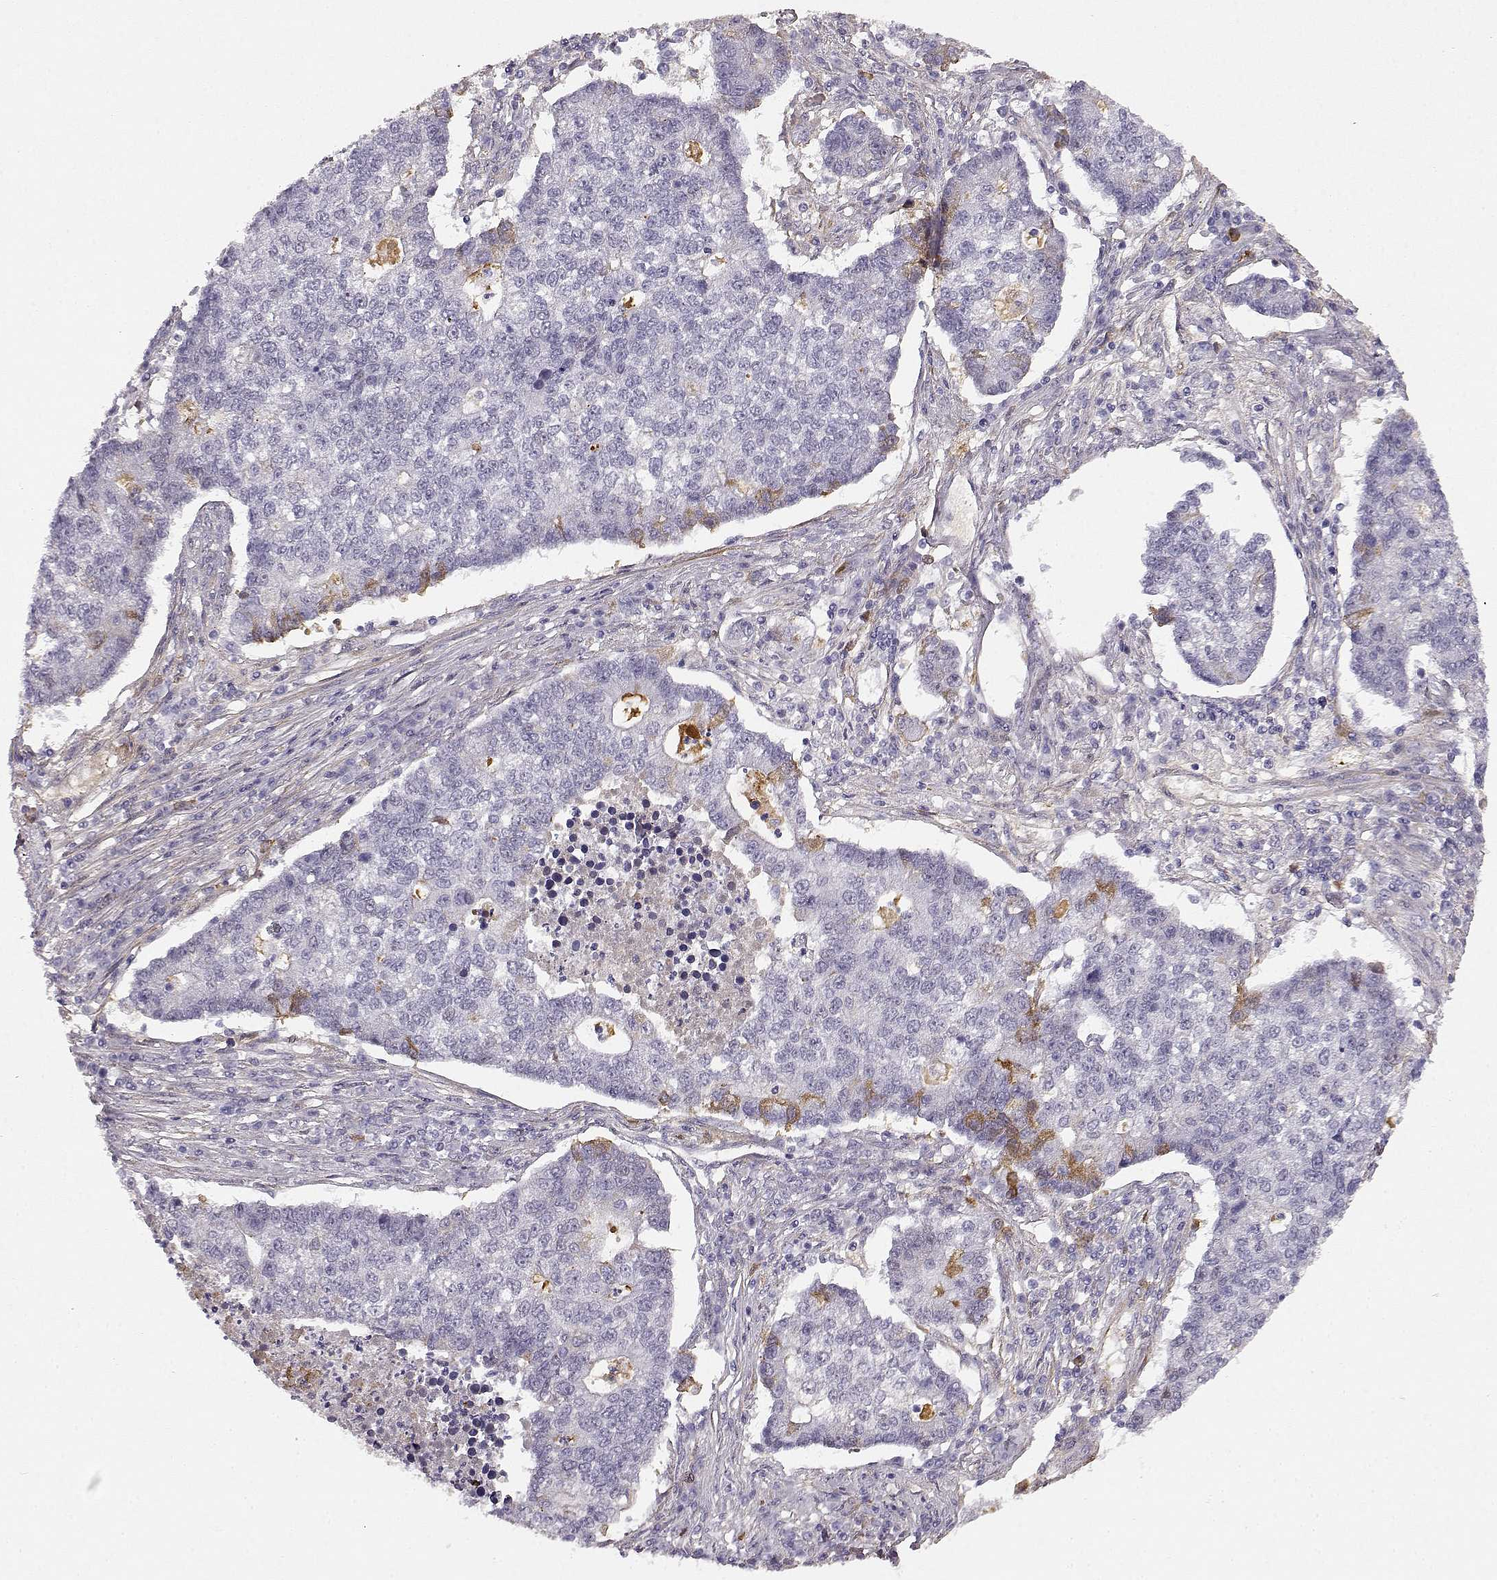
{"staining": {"intensity": "negative", "quantity": "none", "location": "none"}, "tissue": "lung cancer", "cell_type": "Tumor cells", "image_type": "cancer", "snomed": [{"axis": "morphology", "description": "Adenocarcinoma, NOS"}, {"axis": "topography", "description": "Lung"}], "caption": "IHC image of lung adenocarcinoma stained for a protein (brown), which reveals no staining in tumor cells.", "gene": "TRIM69", "patient": {"sex": "male", "age": 57}}